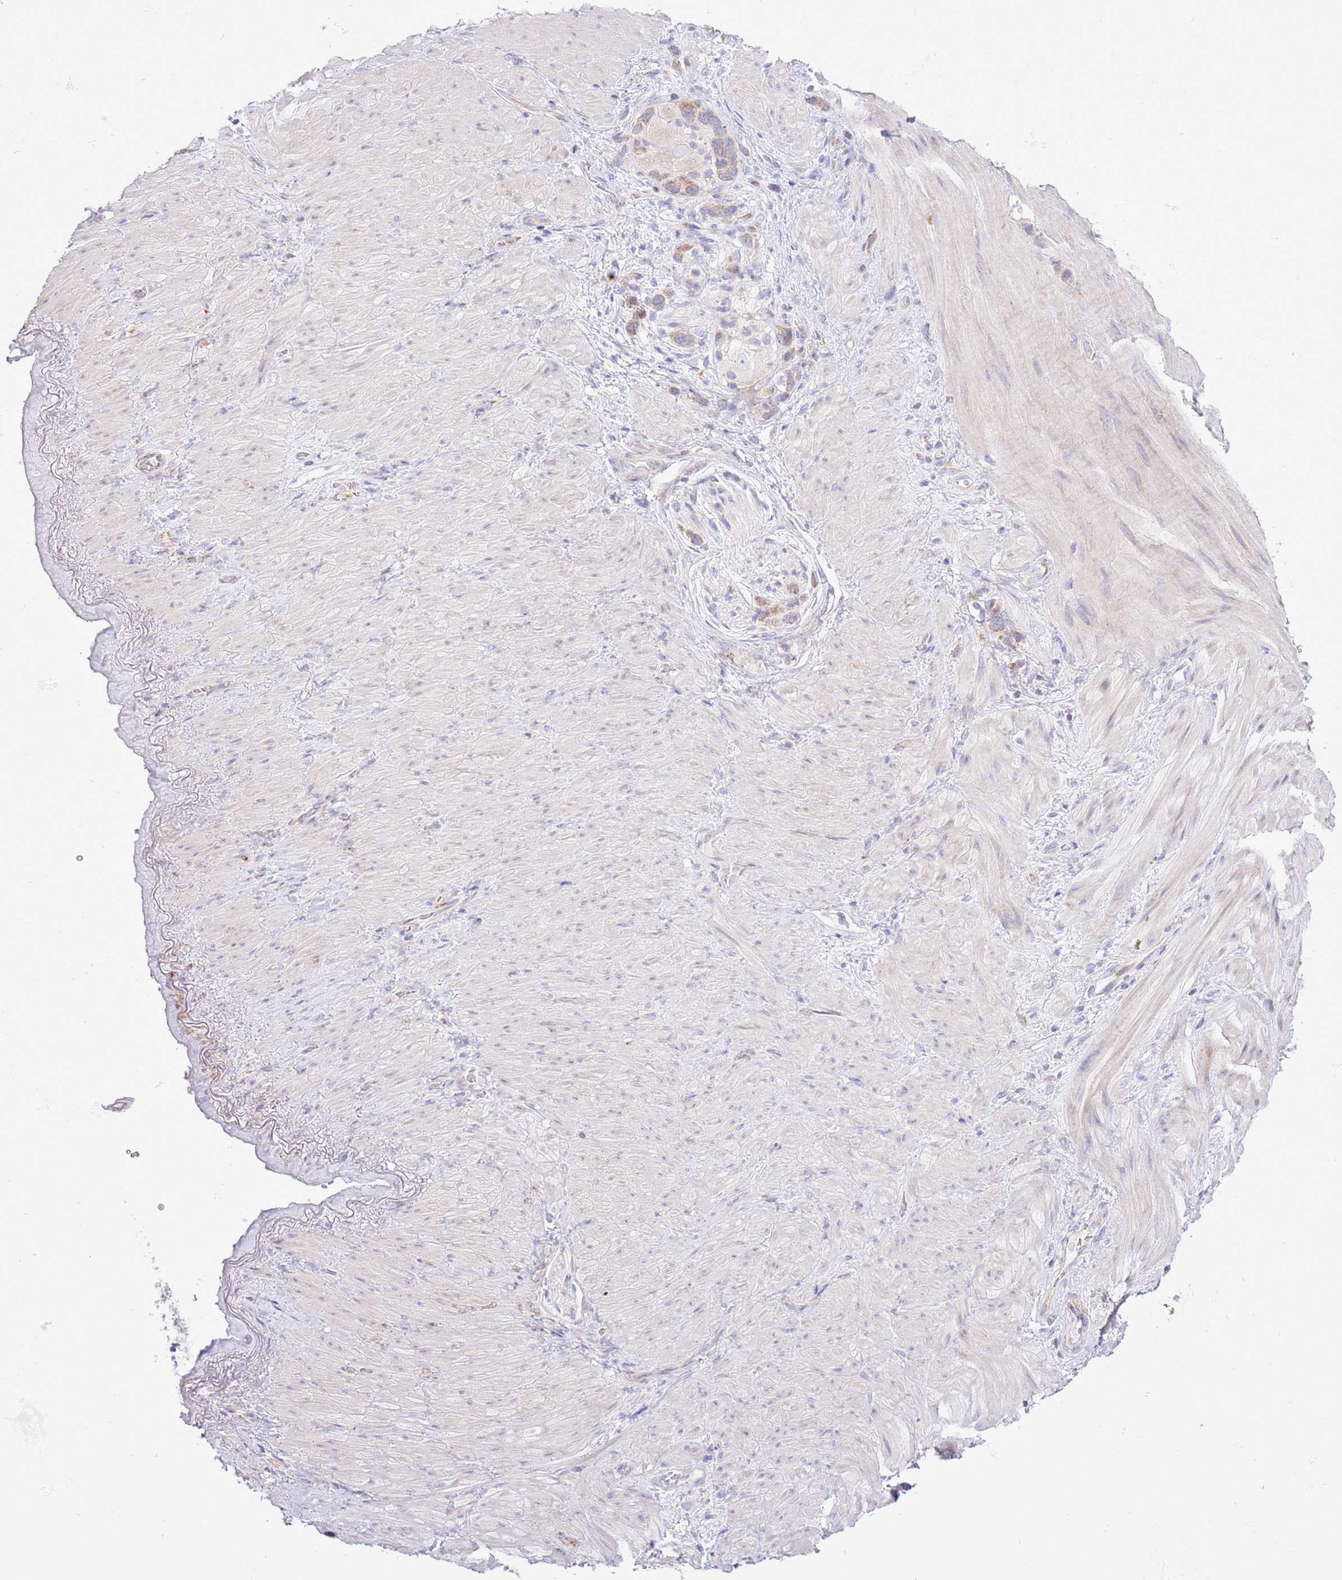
{"staining": {"intensity": "weak", "quantity": "25%-75%", "location": "cytoplasmic/membranous"}, "tissue": "stomach cancer", "cell_type": "Tumor cells", "image_type": "cancer", "snomed": [{"axis": "morphology", "description": "Adenocarcinoma, NOS"}, {"axis": "topography", "description": "Stomach"}], "caption": "Protein staining by IHC demonstrates weak cytoplasmic/membranous positivity in about 25%-75% of tumor cells in stomach cancer (adenocarcinoma).", "gene": "OAZ2", "patient": {"sex": "female", "age": 65}}